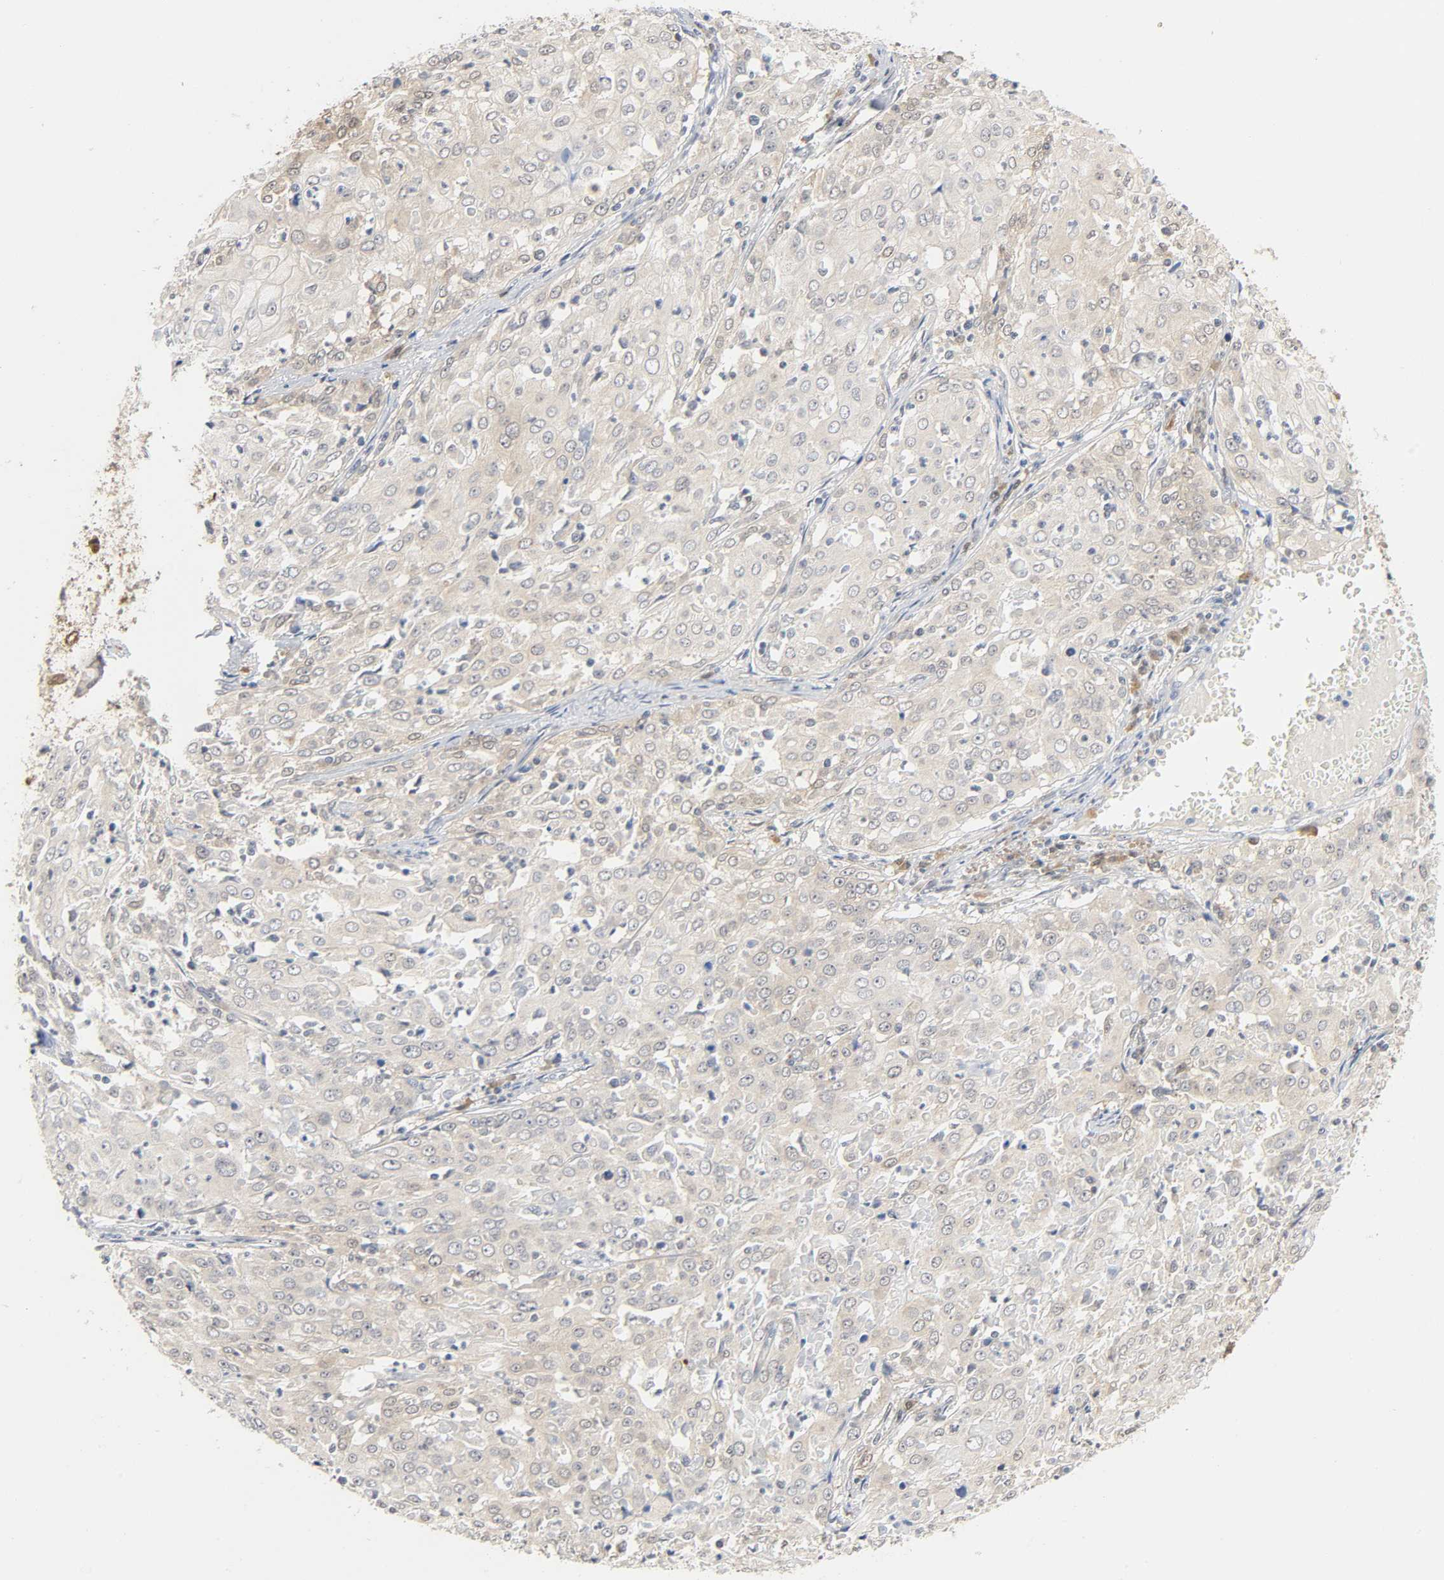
{"staining": {"intensity": "negative", "quantity": "none", "location": "none"}, "tissue": "cervical cancer", "cell_type": "Tumor cells", "image_type": "cancer", "snomed": [{"axis": "morphology", "description": "Squamous cell carcinoma, NOS"}, {"axis": "topography", "description": "Cervix"}], "caption": "The immunohistochemistry (IHC) image has no significant staining in tumor cells of squamous cell carcinoma (cervical) tissue.", "gene": "MIF", "patient": {"sex": "female", "age": 39}}